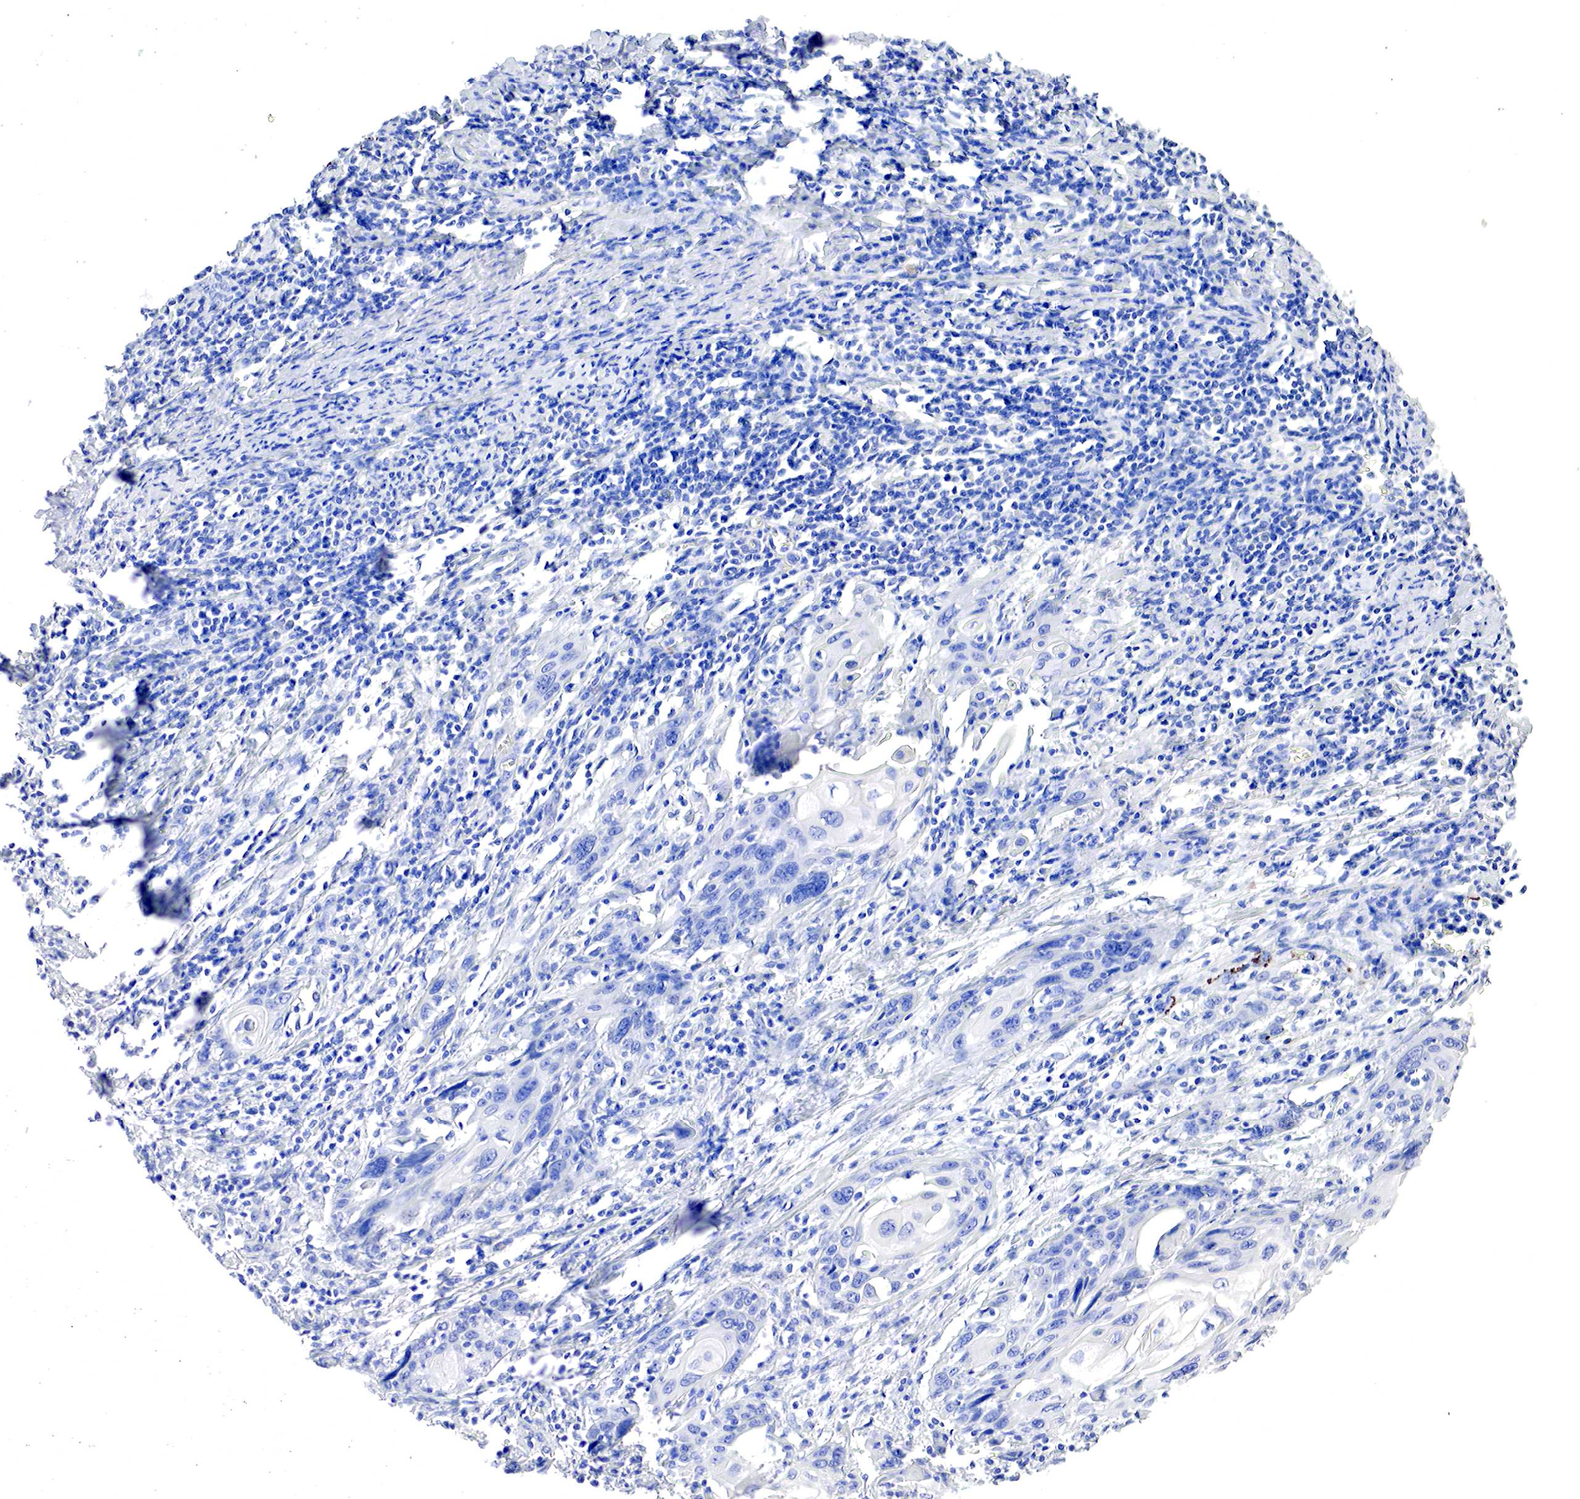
{"staining": {"intensity": "negative", "quantity": "none", "location": "none"}, "tissue": "cervical cancer", "cell_type": "Tumor cells", "image_type": "cancer", "snomed": [{"axis": "morphology", "description": "Squamous cell carcinoma, NOS"}, {"axis": "topography", "description": "Cervix"}], "caption": "Protein analysis of cervical cancer (squamous cell carcinoma) reveals no significant expression in tumor cells. The staining was performed using DAB to visualize the protein expression in brown, while the nuclei were stained in blue with hematoxylin (Magnification: 20x).", "gene": "OTC", "patient": {"sex": "female", "age": 54}}